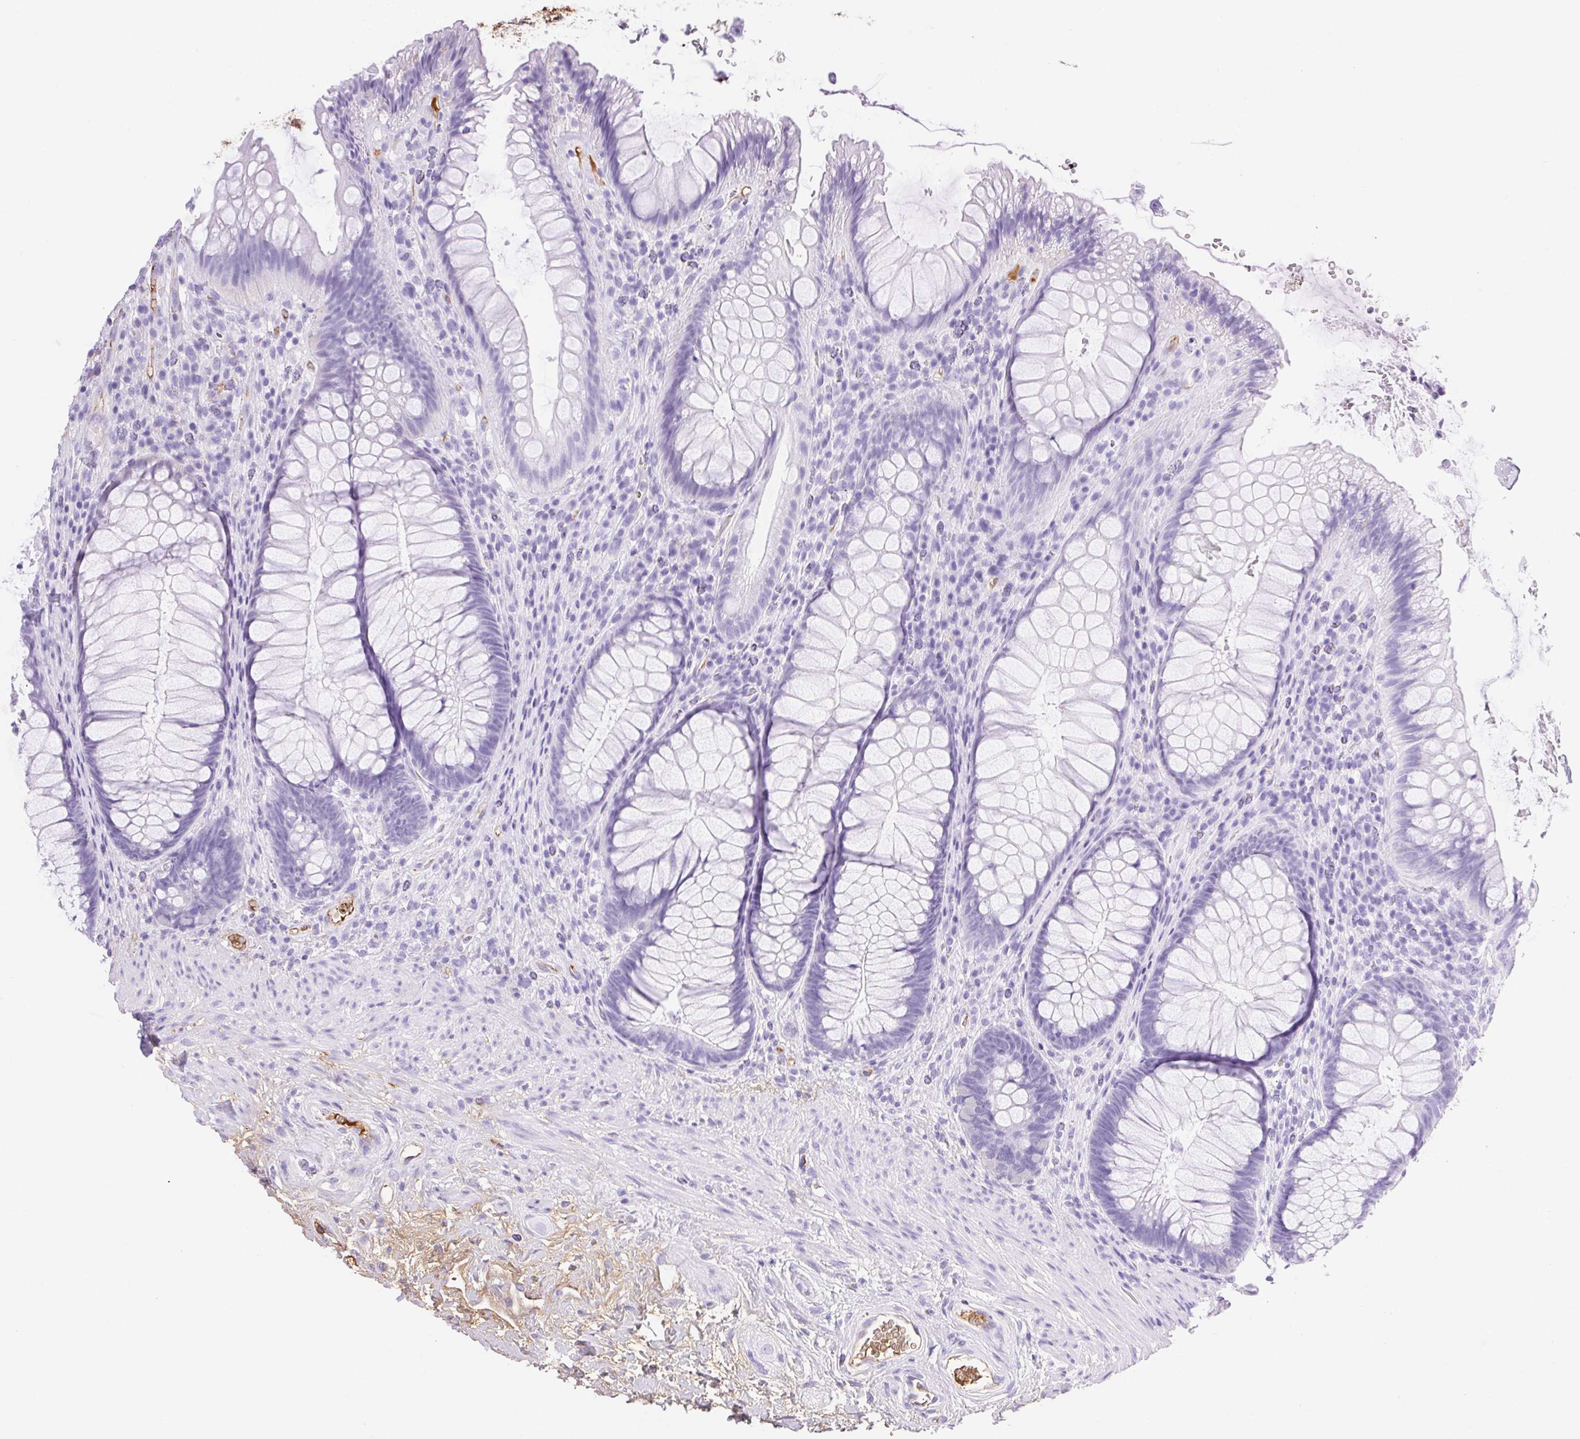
{"staining": {"intensity": "negative", "quantity": "none", "location": "none"}, "tissue": "rectum", "cell_type": "Glandular cells", "image_type": "normal", "snomed": [{"axis": "morphology", "description": "Normal tissue, NOS"}, {"axis": "topography", "description": "Smooth muscle"}, {"axis": "topography", "description": "Rectum"}], "caption": "IHC image of unremarkable rectum stained for a protein (brown), which demonstrates no staining in glandular cells. Nuclei are stained in blue.", "gene": "FGA", "patient": {"sex": "male", "age": 53}}